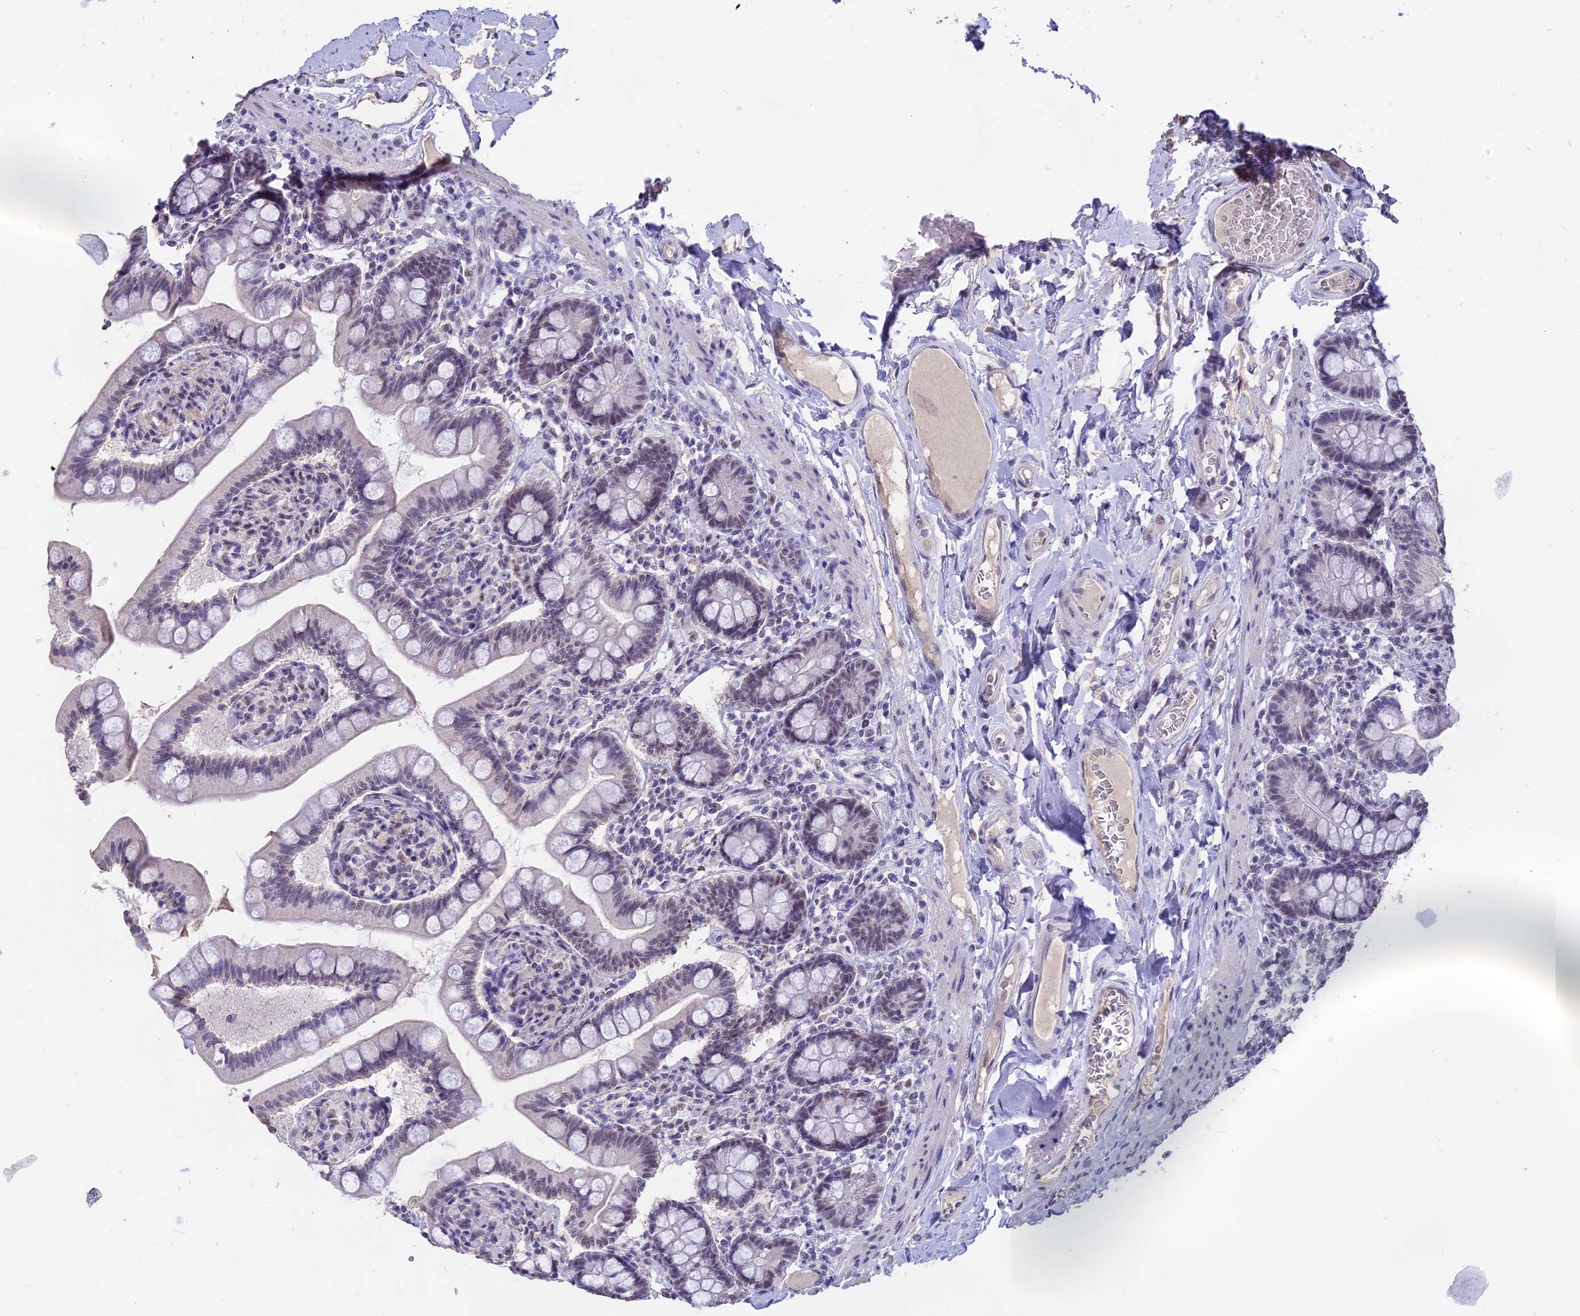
{"staining": {"intensity": "moderate", "quantity": "25%-75%", "location": "nuclear"}, "tissue": "small intestine", "cell_type": "Glandular cells", "image_type": "normal", "snomed": [{"axis": "morphology", "description": "Normal tissue, NOS"}, {"axis": "topography", "description": "Small intestine"}], "caption": "Protein expression by immunohistochemistry shows moderate nuclear positivity in approximately 25%-75% of glandular cells in normal small intestine. Nuclei are stained in blue.", "gene": "SETD2", "patient": {"sex": "female", "age": 64}}